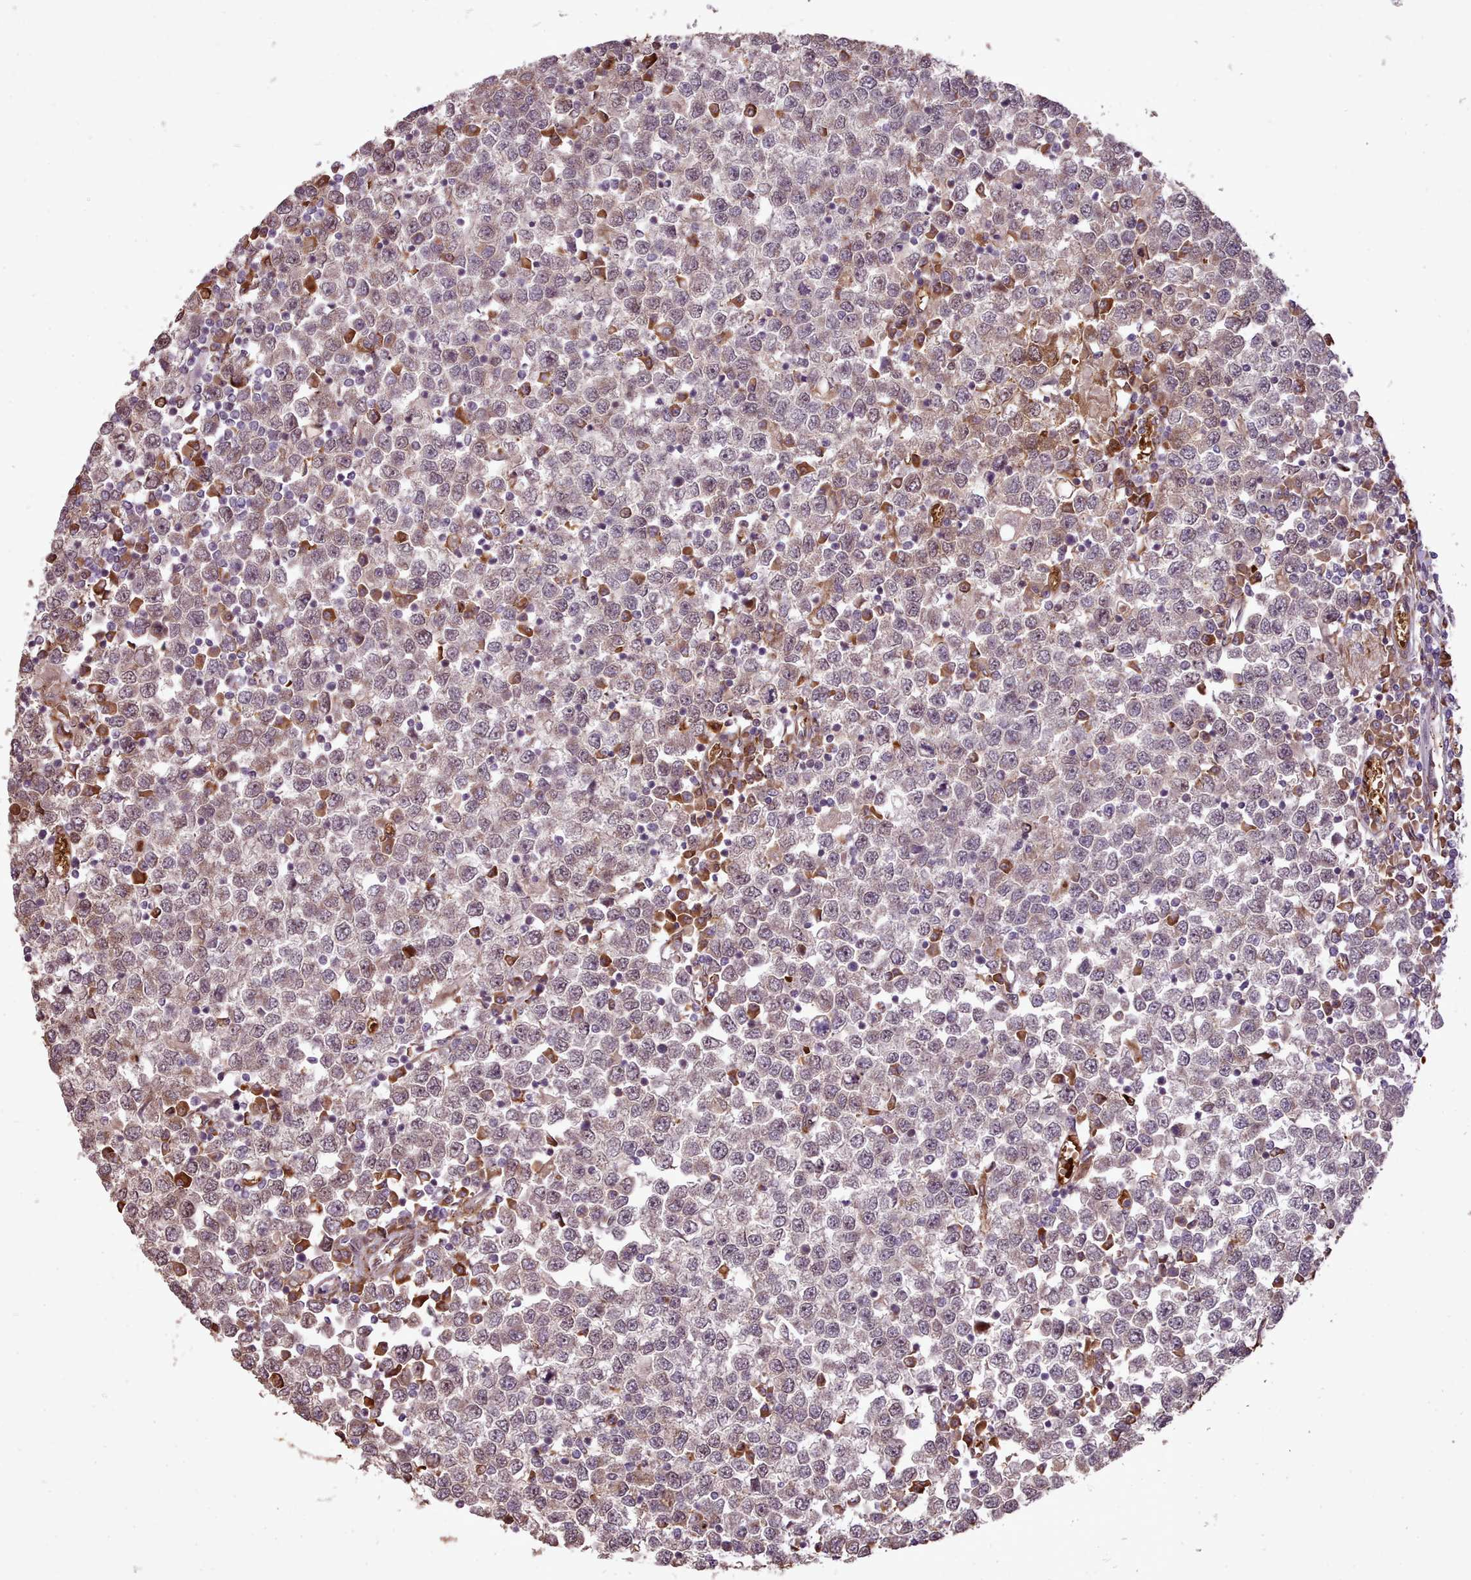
{"staining": {"intensity": "negative", "quantity": "none", "location": "none"}, "tissue": "testis cancer", "cell_type": "Tumor cells", "image_type": "cancer", "snomed": [{"axis": "morphology", "description": "Seminoma, NOS"}, {"axis": "topography", "description": "Testis"}], "caption": "There is no significant positivity in tumor cells of testis cancer (seminoma).", "gene": "CABP1", "patient": {"sex": "male", "age": 65}}